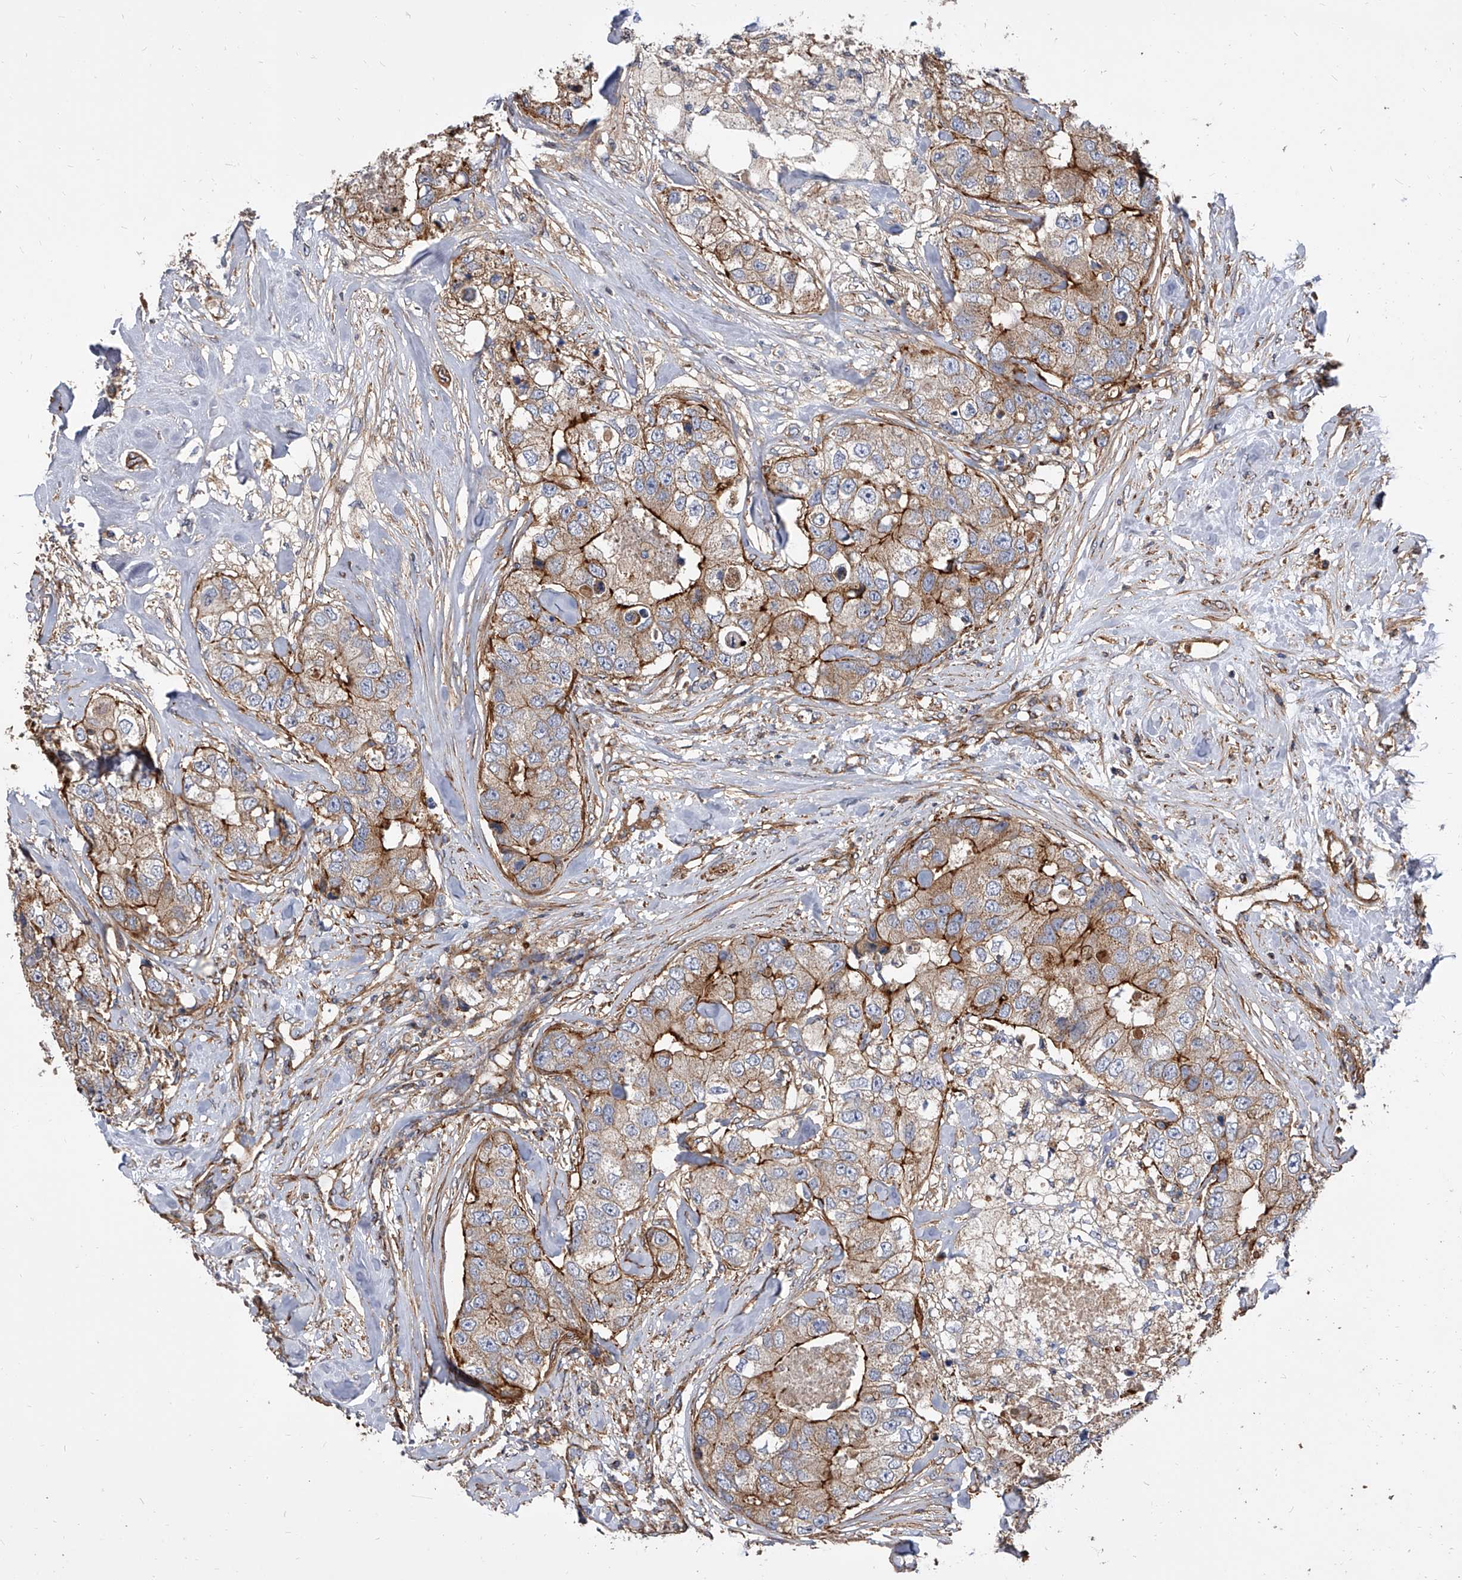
{"staining": {"intensity": "moderate", "quantity": ">75%", "location": "cytoplasmic/membranous"}, "tissue": "breast cancer", "cell_type": "Tumor cells", "image_type": "cancer", "snomed": [{"axis": "morphology", "description": "Duct carcinoma"}, {"axis": "topography", "description": "Breast"}], "caption": "Immunohistochemistry (IHC) photomicrograph of human breast infiltrating ductal carcinoma stained for a protein (brown), which shows medium levels of moderate cytoplasmic/membranous expression in approximately >75% of tumor cells.", "gene": "PISD", "patient": {"sex": "female", "age": 62}}